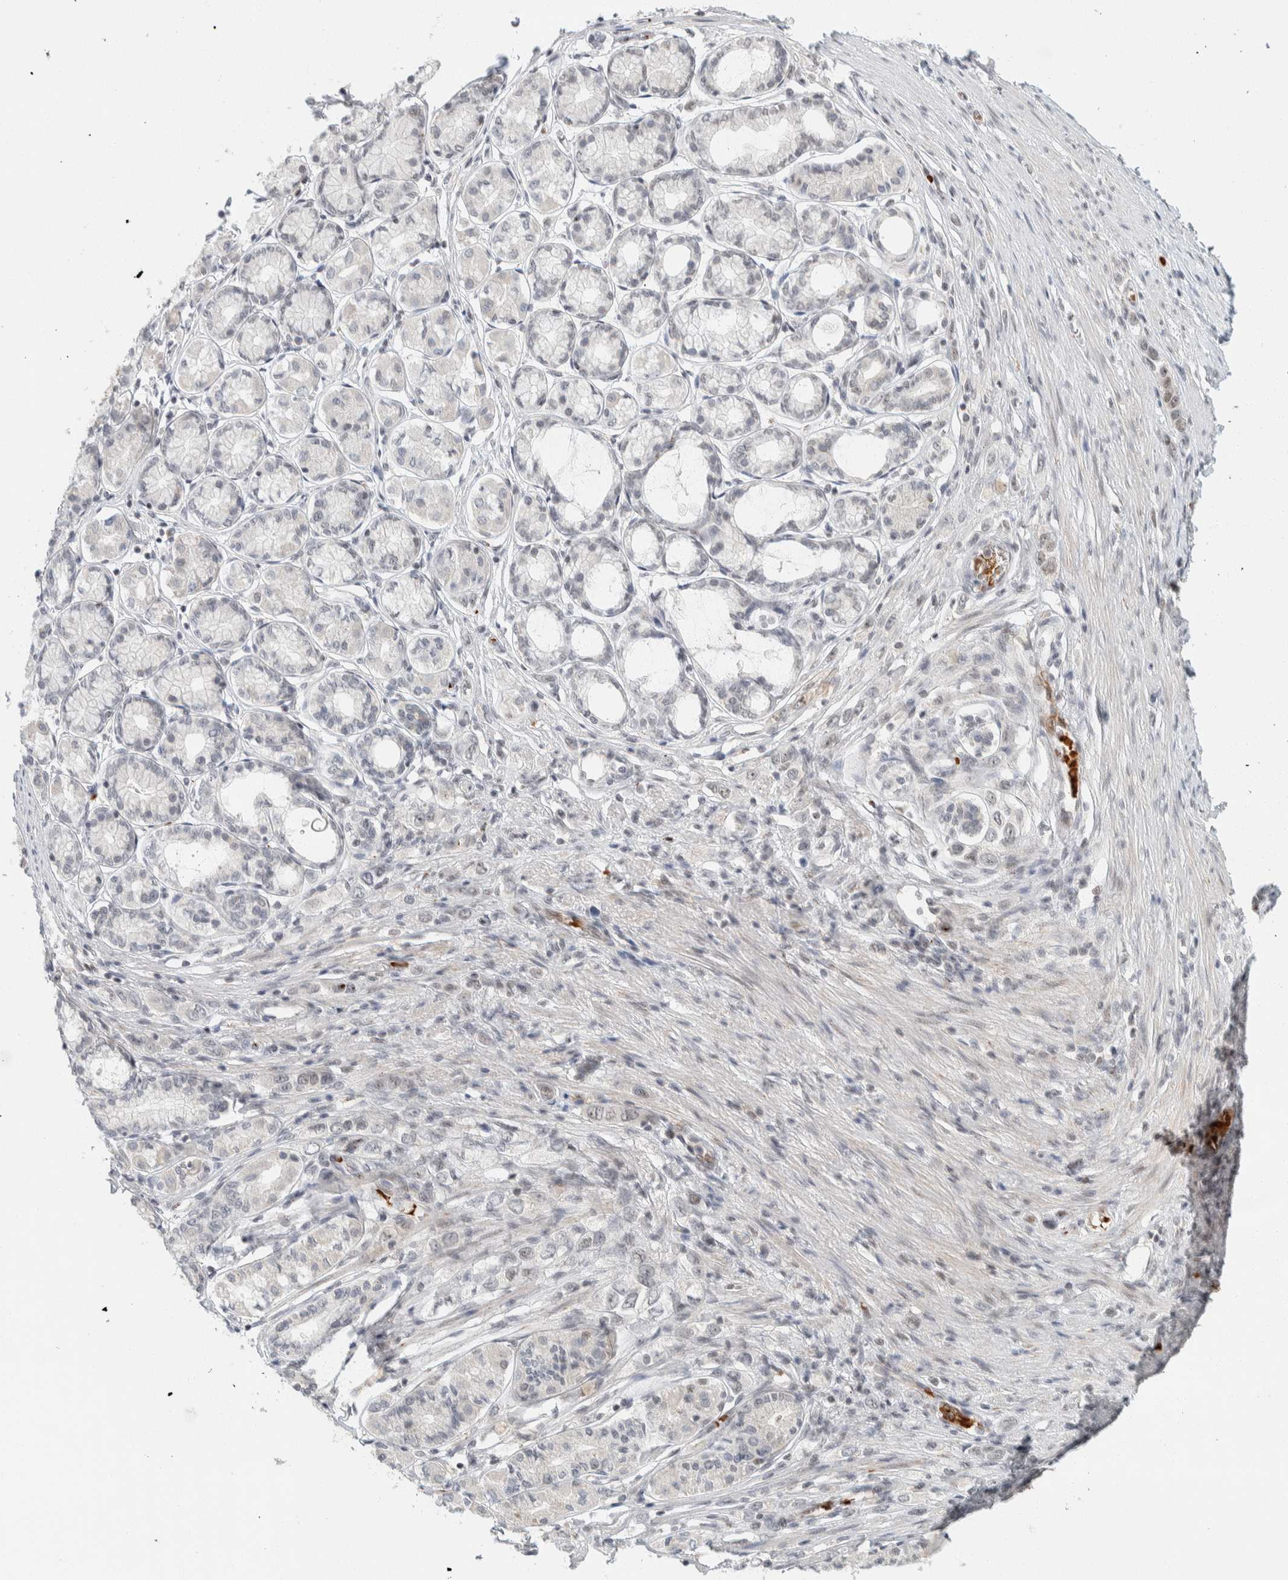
{"staining": {"intensity": "moderate", "quantity": "<25%", "location": "nuclear"}, "tissue": "stomach cancer", "cell_type": "Tumor cells", "image_type": "cancer", "snomed": [{"axis": "morphology", "description": "Adenocarcinoma, NOS"}, {"axis": "topography", "description": "Stomach"}], "caption": "Stomach cancer stained for a protein reveals moderate nuclear positivity in tumor cells. The staining was performed using DAB (3,3'-diaminobenzidine) to visualize the protein expression in brown, while the nuclei were stained in blue with hematoxylin (Magnification: 20x).", "gene": "ZBTB2", "patient": {"sex": "female", "age": 65}}